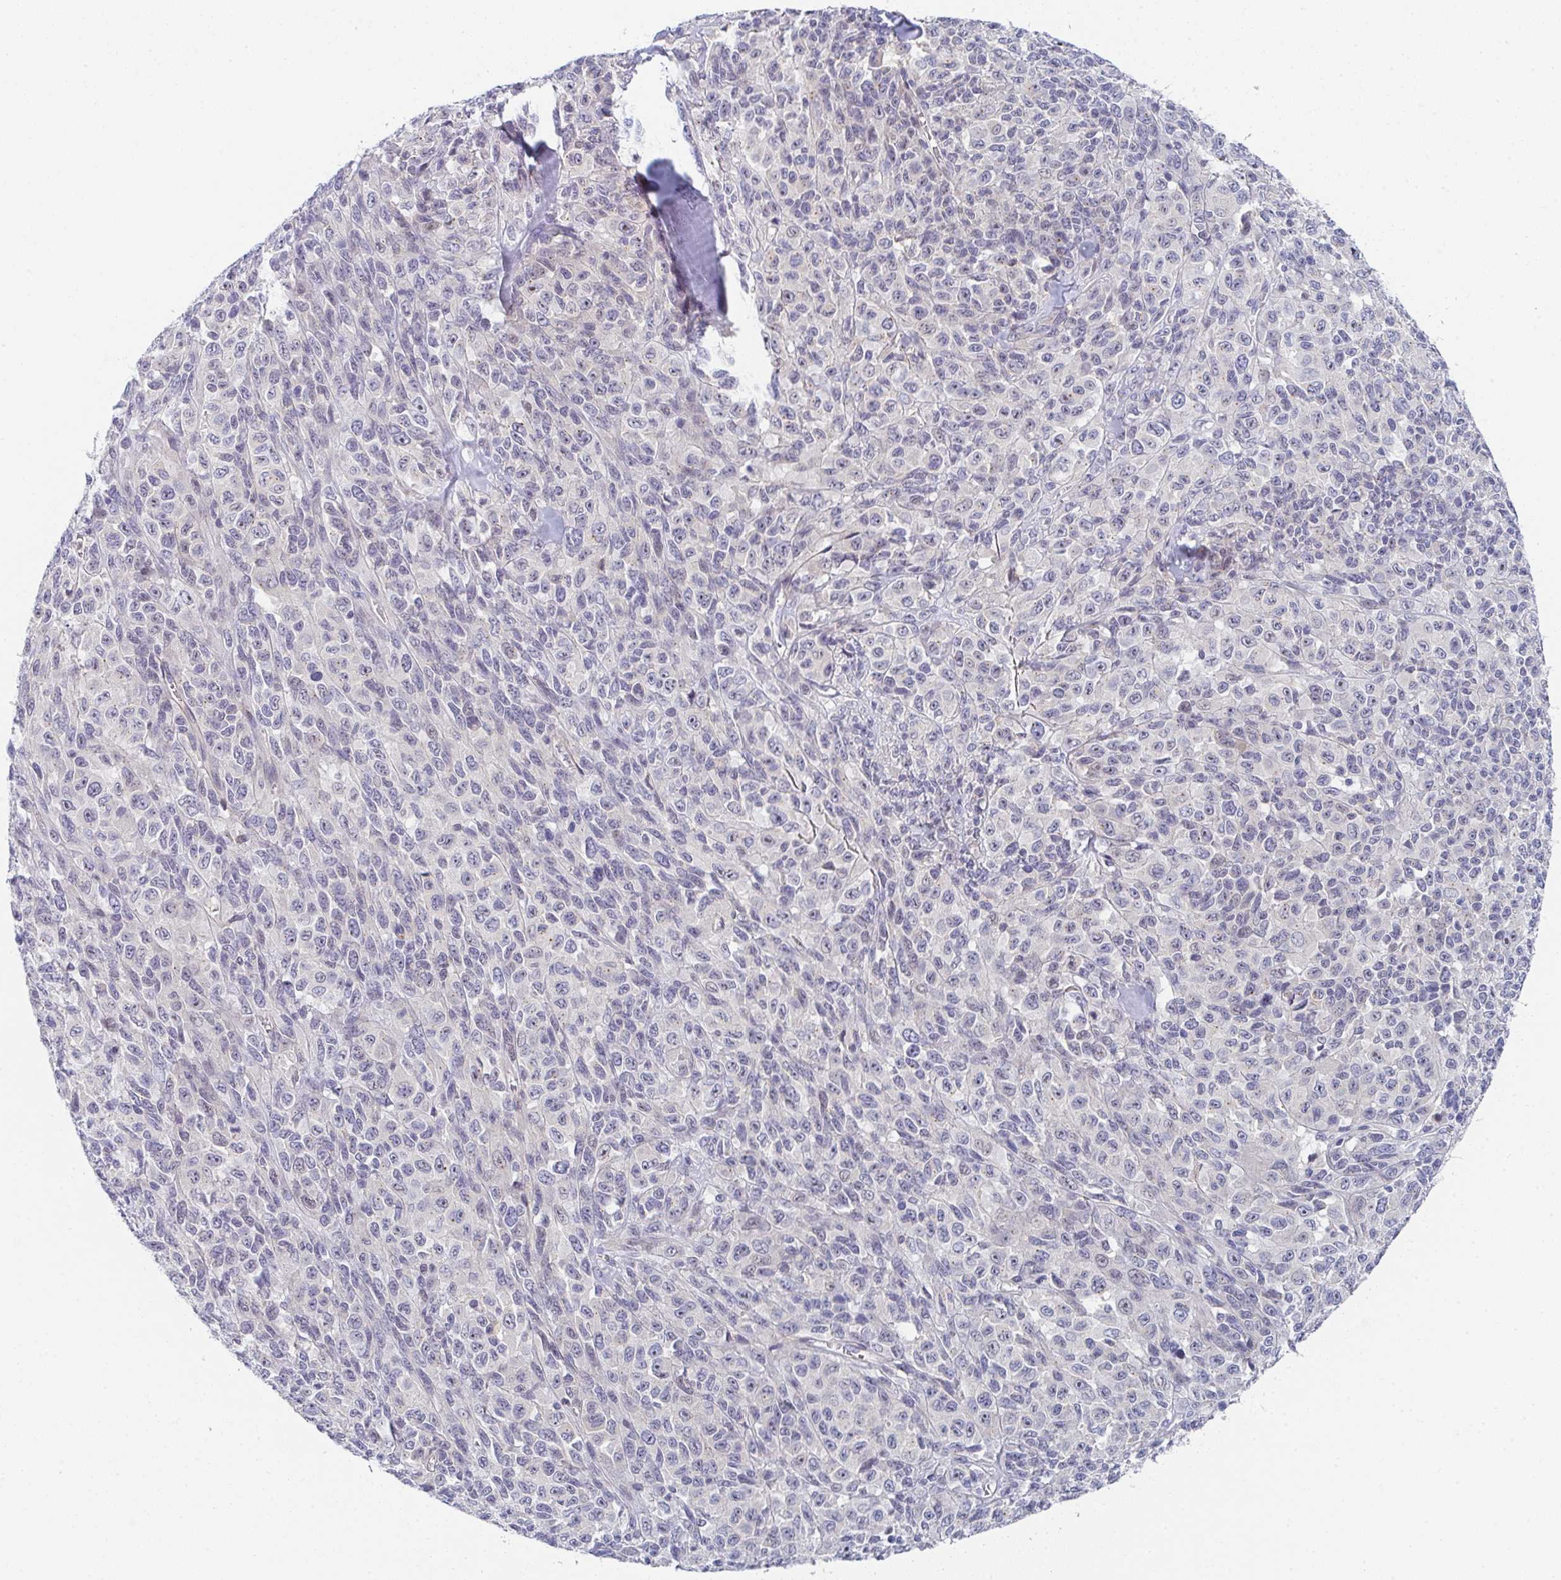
{"staining": {"intensity": "negative", "quantity": "none", "location": "none"}, "tissue": "melanoma", "cell_type": "Tumor cells", "image_type": "cancer", "snomed": [{"axis": "morphology", "description": "Malignant melanoma, NOS"}, {"axis": "topography", "description": "Skin"}], "caption": "High magnification brightfield microscopy of melanoma stained with DAB (brown) and counterstained with hematoxylin (blue): tumor cells show no significant expression.", "gene": "KLHL33", "patient": {"sex": "female", "age": 66}}